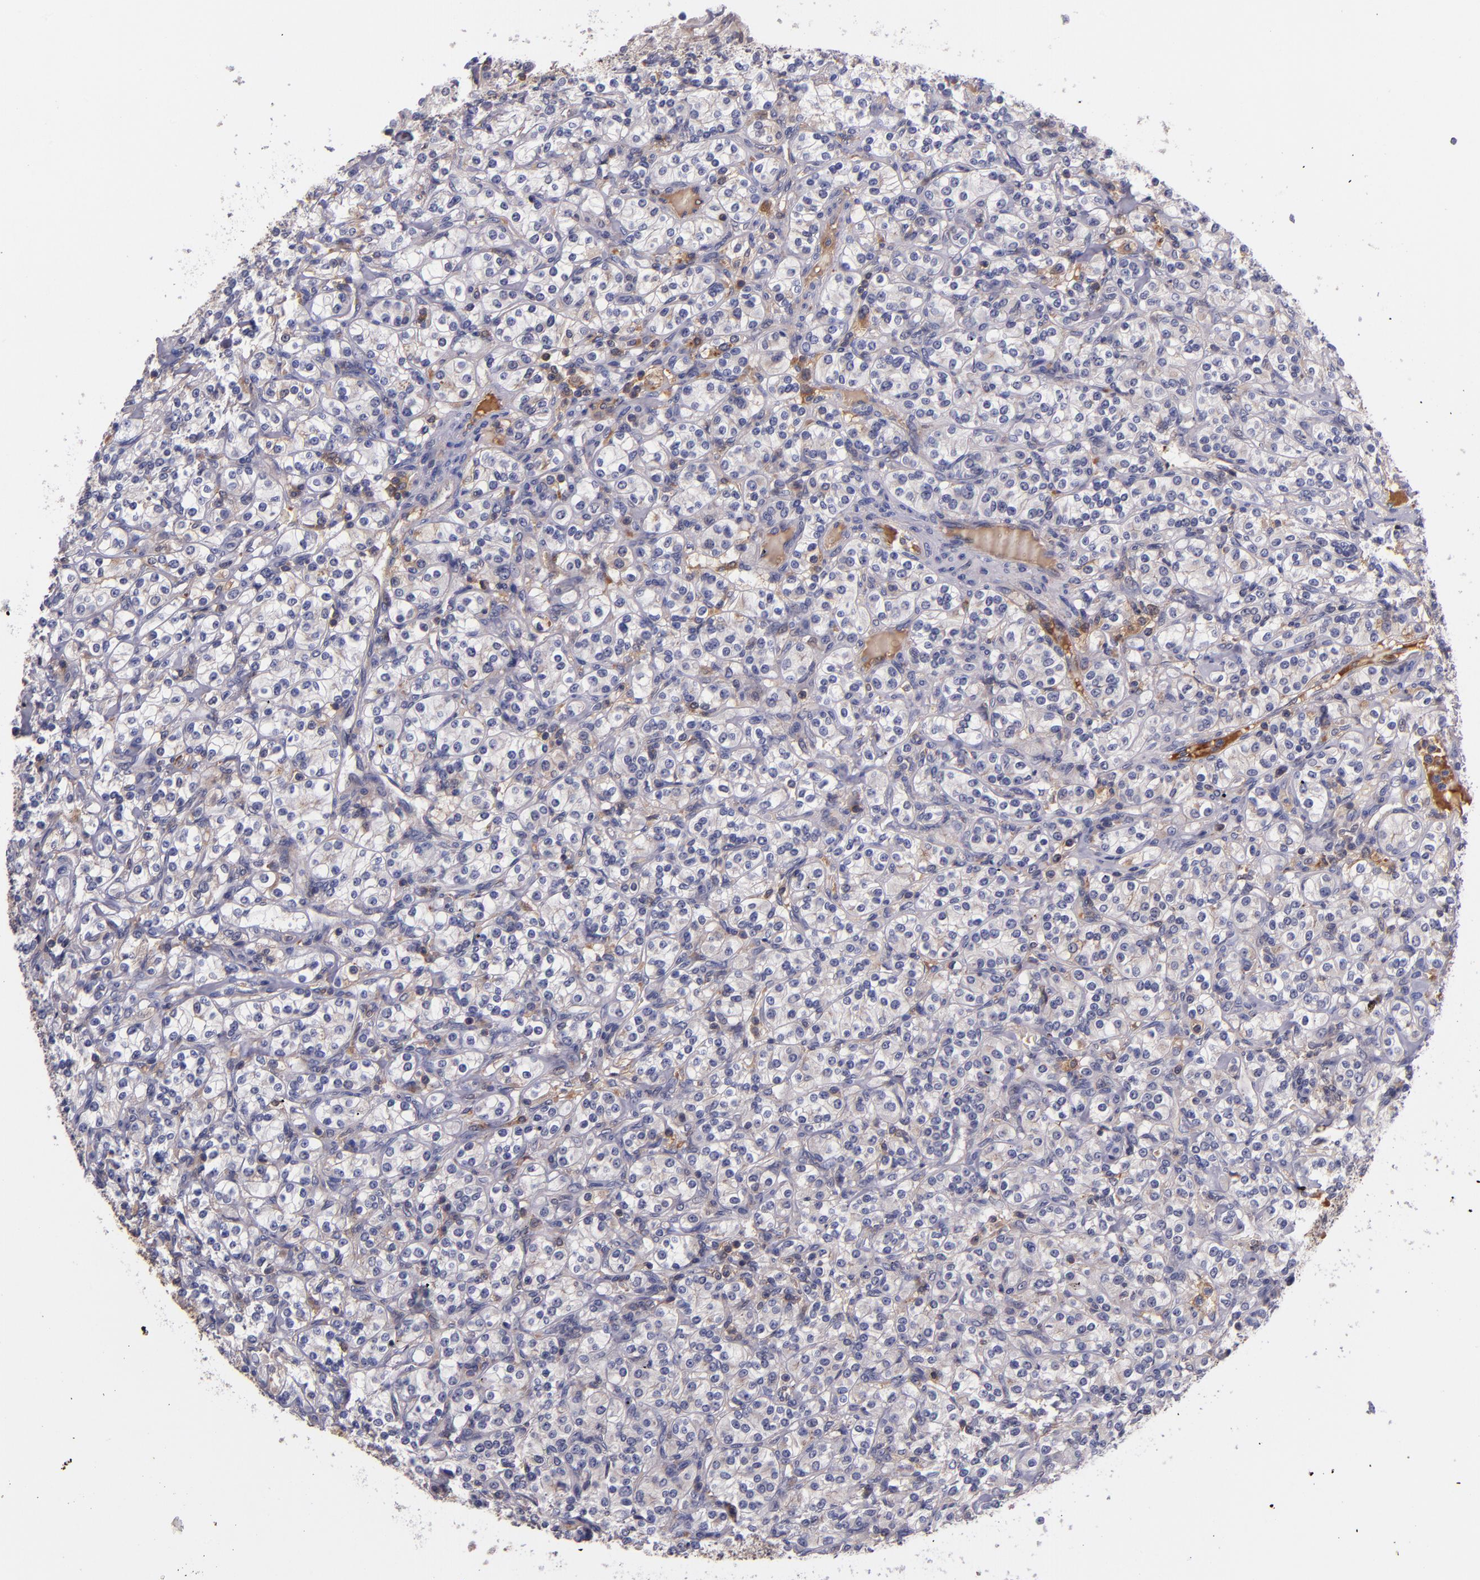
{"staining": {"intensity": "moderate", "quantity": "<25%", "location": "cytoplasmic/membranous"}, "tissue": "renal cancer", "cell_type": "Tumor cells", "image_type": "cancer", "snomed": [{"axis": "morphology", "description": "Adenocarcinoma, NOS"}, {"axis": "topography", "description": "Kidney"}], "caption": "Renal adenocarcinoma stained with a protein marker shows moderate staining in tumor cells.", "gene": "RBP4", "patient": {"sex": "male", "age": 77}}